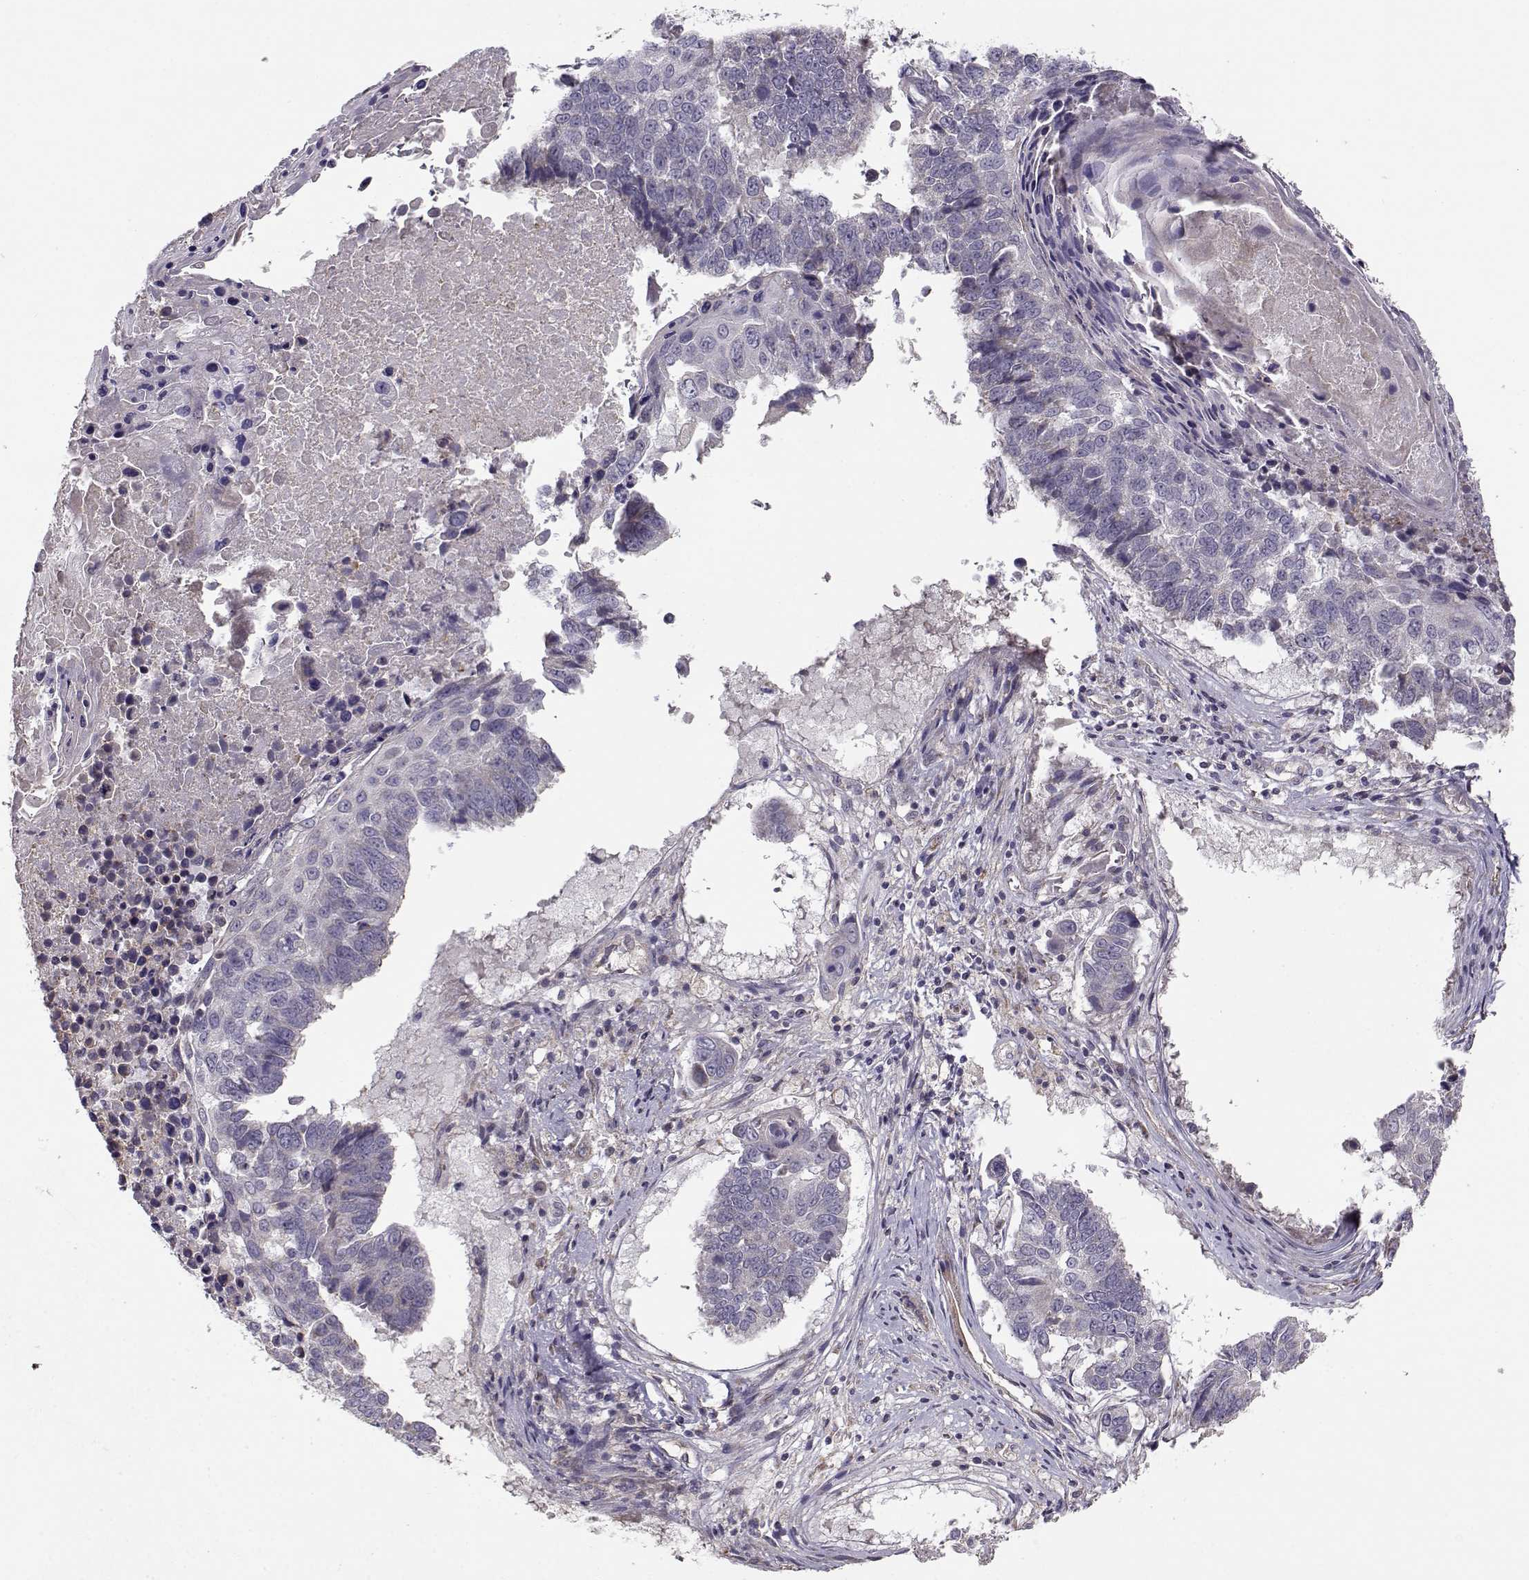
{"staining": {"intensity": "negative", "quantity": "none", "location": "none"}, "tissue": "lung cancer", "cell_type": "Tumor cells", "image_type": "cancer", "snomed": [{"axis": "morphology", "description": "Squamous cell carcinoma, NOS"}, {"axis": "topography", "description": "Lung"}], "caption": "Human lung cancer (squamous cell carcinoma) stained for a protein using immunohistochemistry reveals no positivity in tumor cells.", "gene": "ENTPD8", "patient": {"sex": "male", "age": 73}}